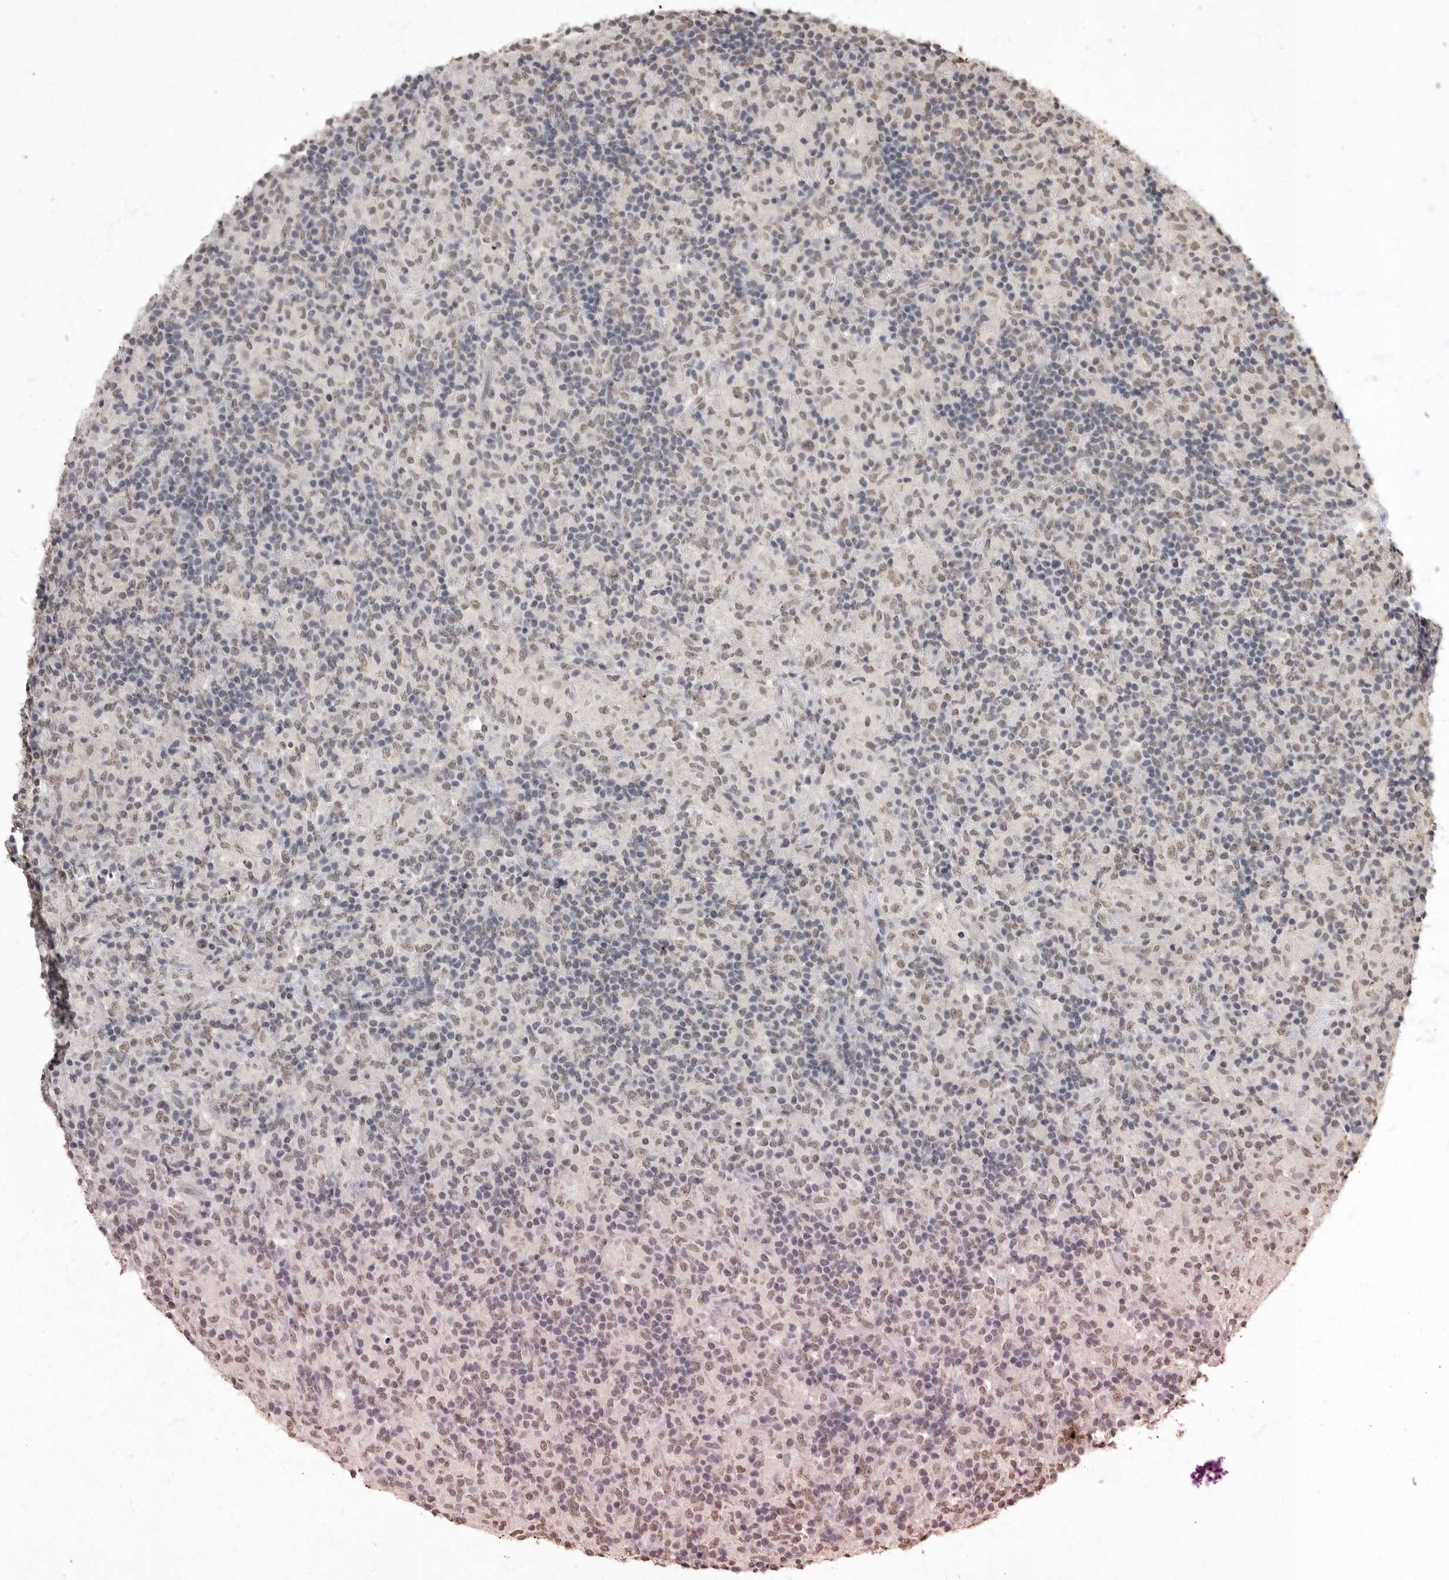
{"staining": {"intensity": "weak", "quantity": ">75%", "location": "nuclear"}, "tissue": "lymphoma", "cell_type": "Tumor cells", "image_type": "cancer", "snomed": [{"axis": "morphology", "description": "Hodgkin's disease, NOS"}, {"axis": "topography", "description": "Lymph node"}], "caption": "Immunohistochemical staining of human lymphoma reveals low levels of weak nuclear protein positivity in approximately >75% of tumor cells.", "gene": "NBL1", "patient": {"sex": "male", "age": 70}}